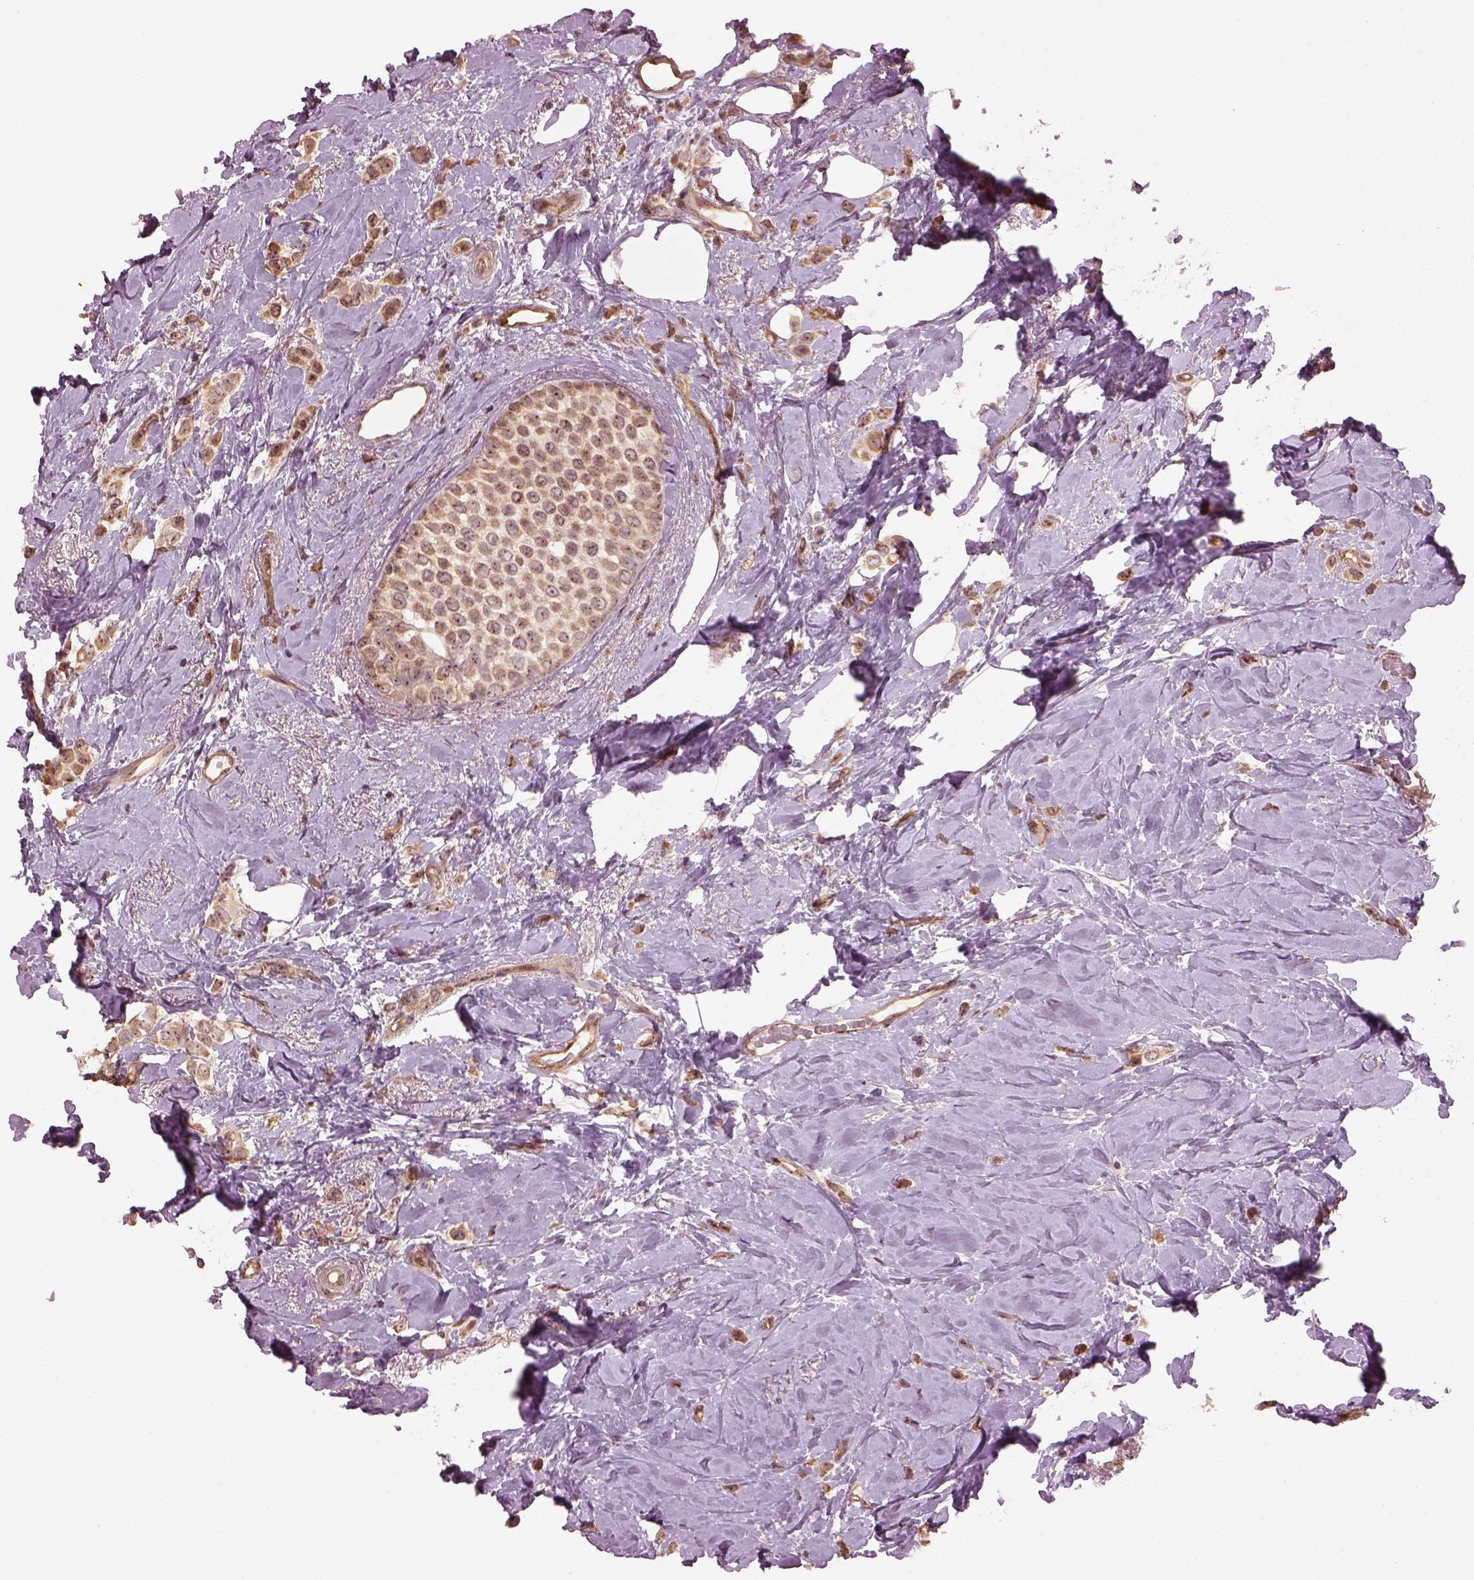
{"staining": {"intensity": "moderate", "quantity": "25%-75%", "location": "cytoplasmic/membranous,nuclear"}, "tissue": "breast cancer", "cell_type": "Tumor cells", "image_type": "cancer", "snomed": [{"axis": "morphology", "description": "Lobular carcinoma"}, {"axis": "topography", "description": "Breast"}], "caption": "Approximately 25%-75% of tumor cells in human breast cancer demonstrate moderate cytoplasmic/membranous and nuclear protein staining as visualized by brown immunohistochemical staining.", "gene": "GNRH1", "patient": {"sex": "female", "age": 66}}